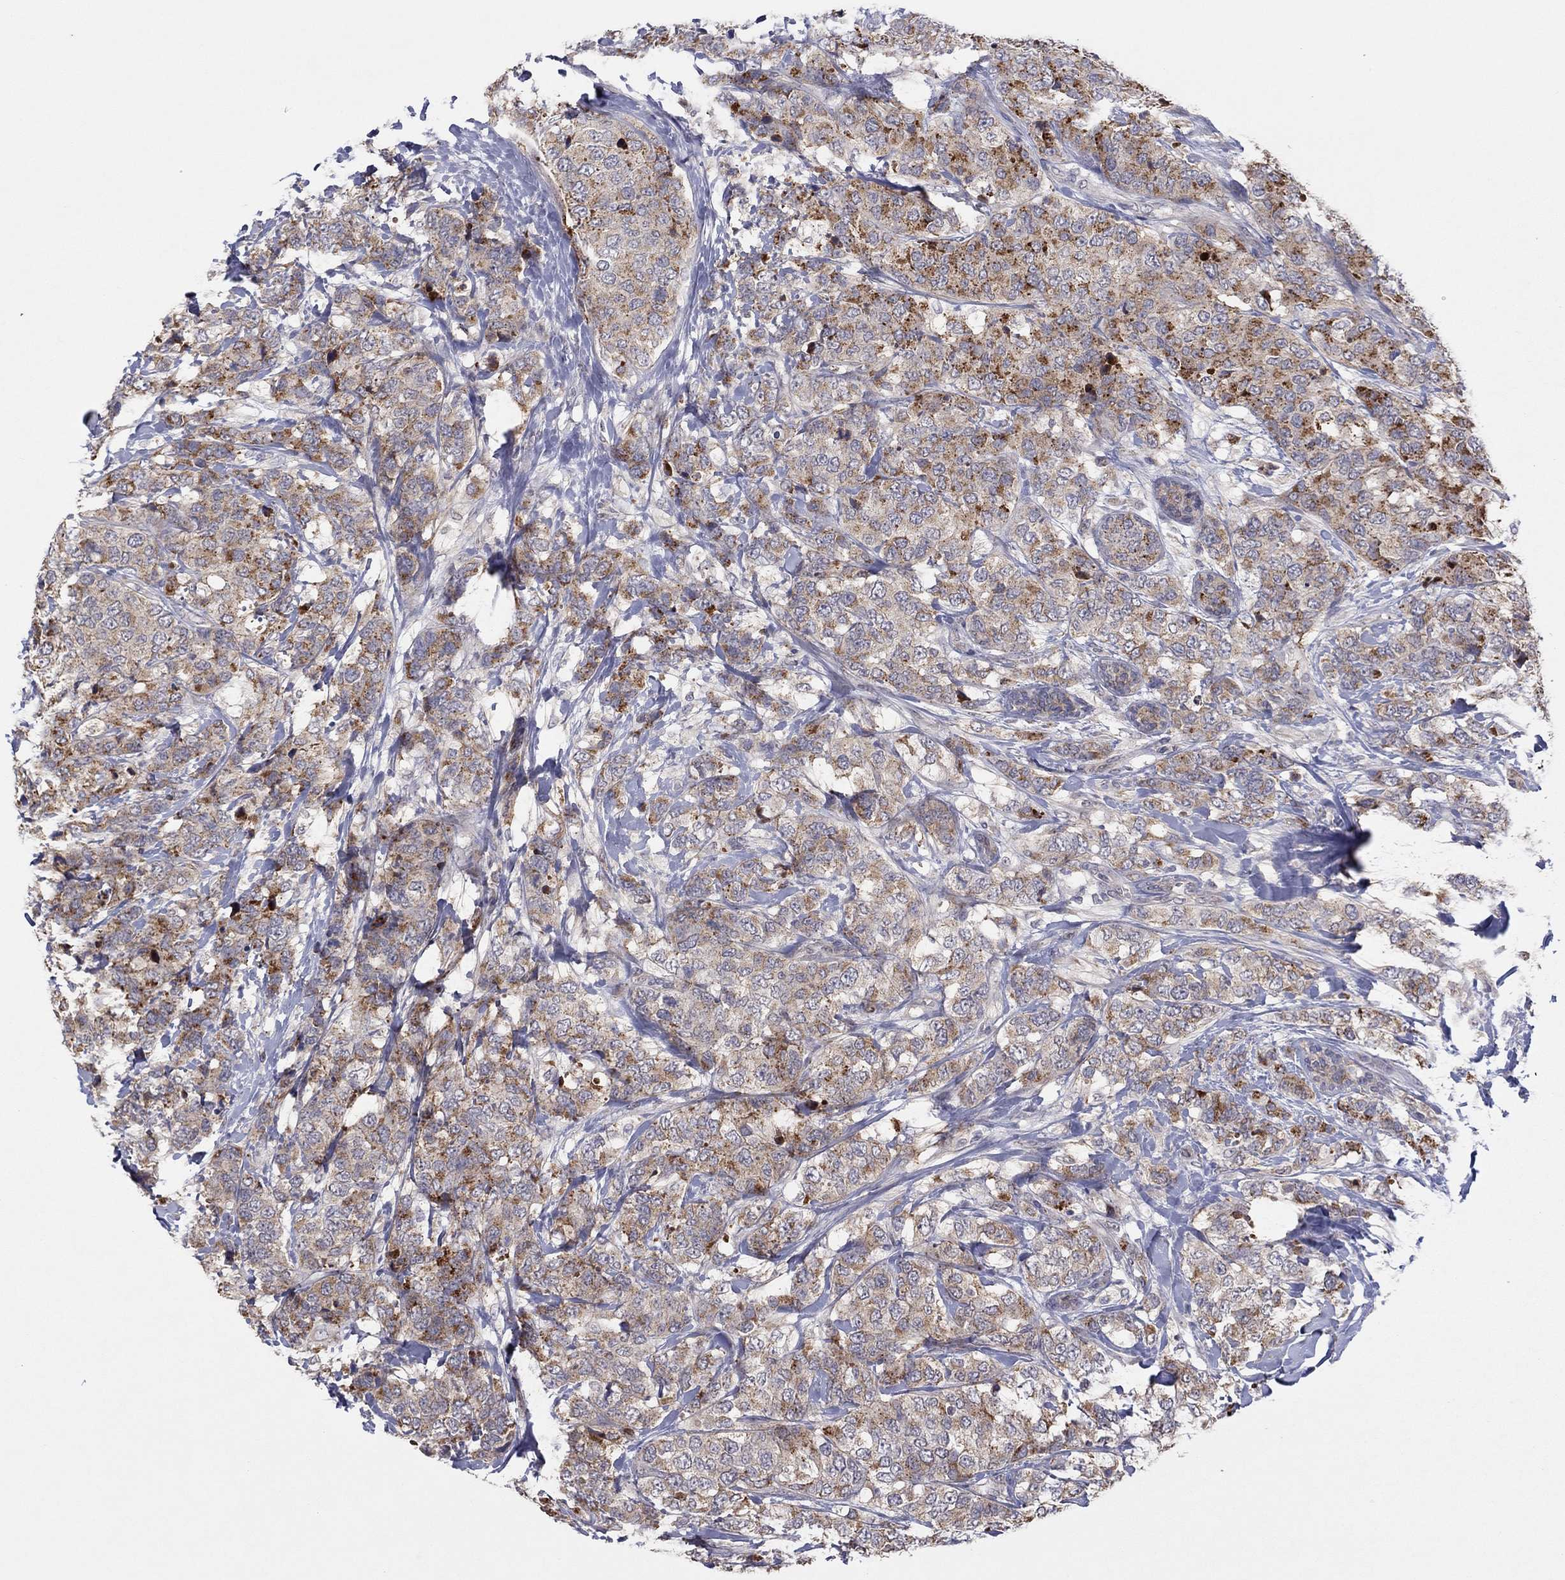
{"staining": {"intensity": "strong", "quantity": "<25%", "location": "cytoplasmic/membranous"}, "tissue": "breast cancer", "cell_type": "Tumor cells", "image_type": "cancer", "snomed": [{"axis": "morphology", "description": "Lobular carcinoma"}, {"axis": "topography", "description": "Breast"}], "caption": "A brown stain highlights strong cytoplasmic/membranous staining of a protein in human breast cancer tumor cells.", "gene": "CRACDL", "patient": {"sex": "female", "age": 59}}